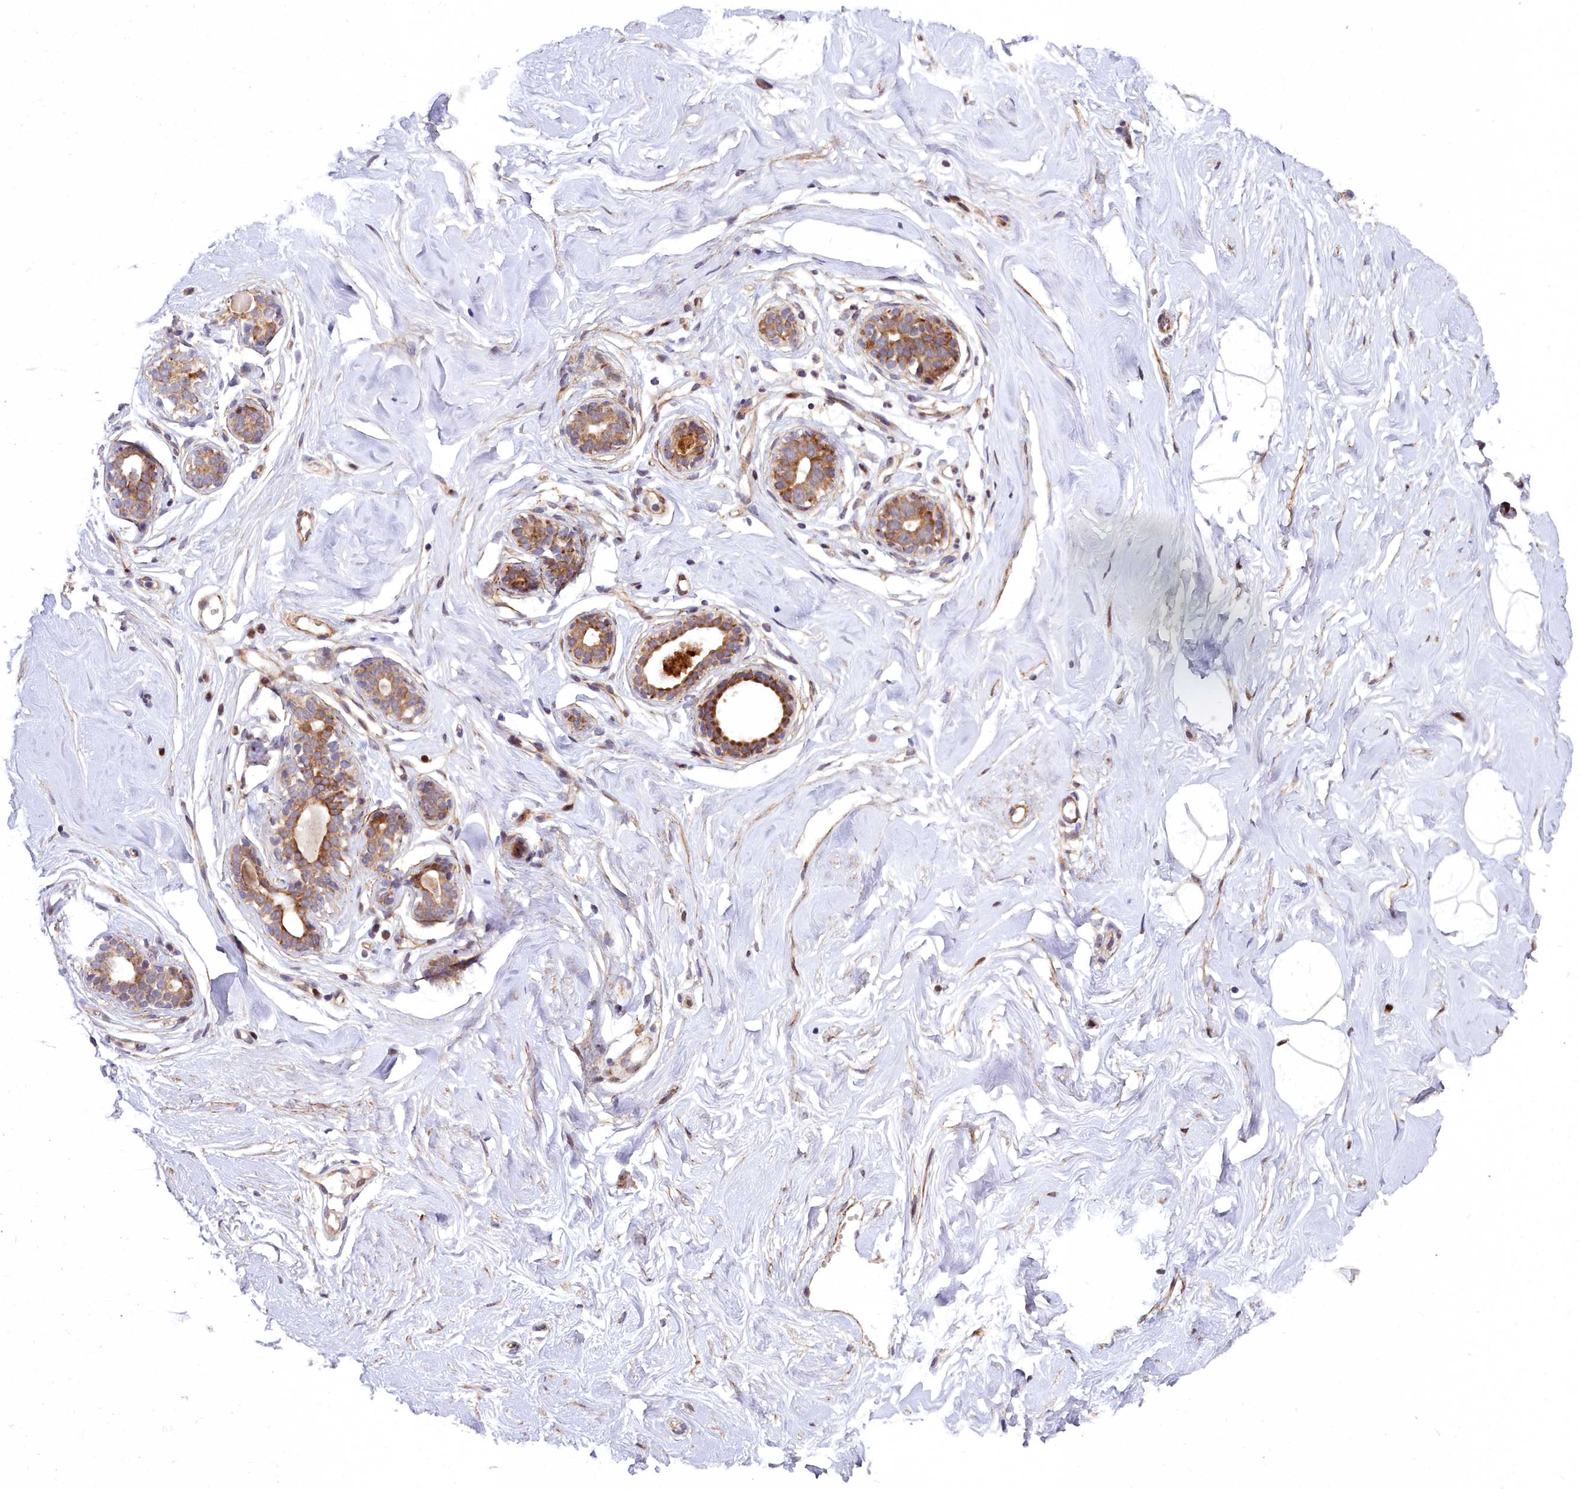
{"staining": {"intensity": "negative", "quantity": "none", "location": "none"}, "tissue": "breast", "cell_type": "Adipocytes", "image_type": "normal", "snomed": [{"axis": "morphology", "description": "Normal tissue, NOS"}, {"axis": "morphology", "description": "Adenoma, NOS"}, {"axis": "topography", "description": "Breast"}], "caption": "This is a photomicrograph of IHC staining of unremarkable breast, which shows no positivity in adipocytes.", "gene": "MRPS11", "patient": {"sex": "female", "age": 23}}